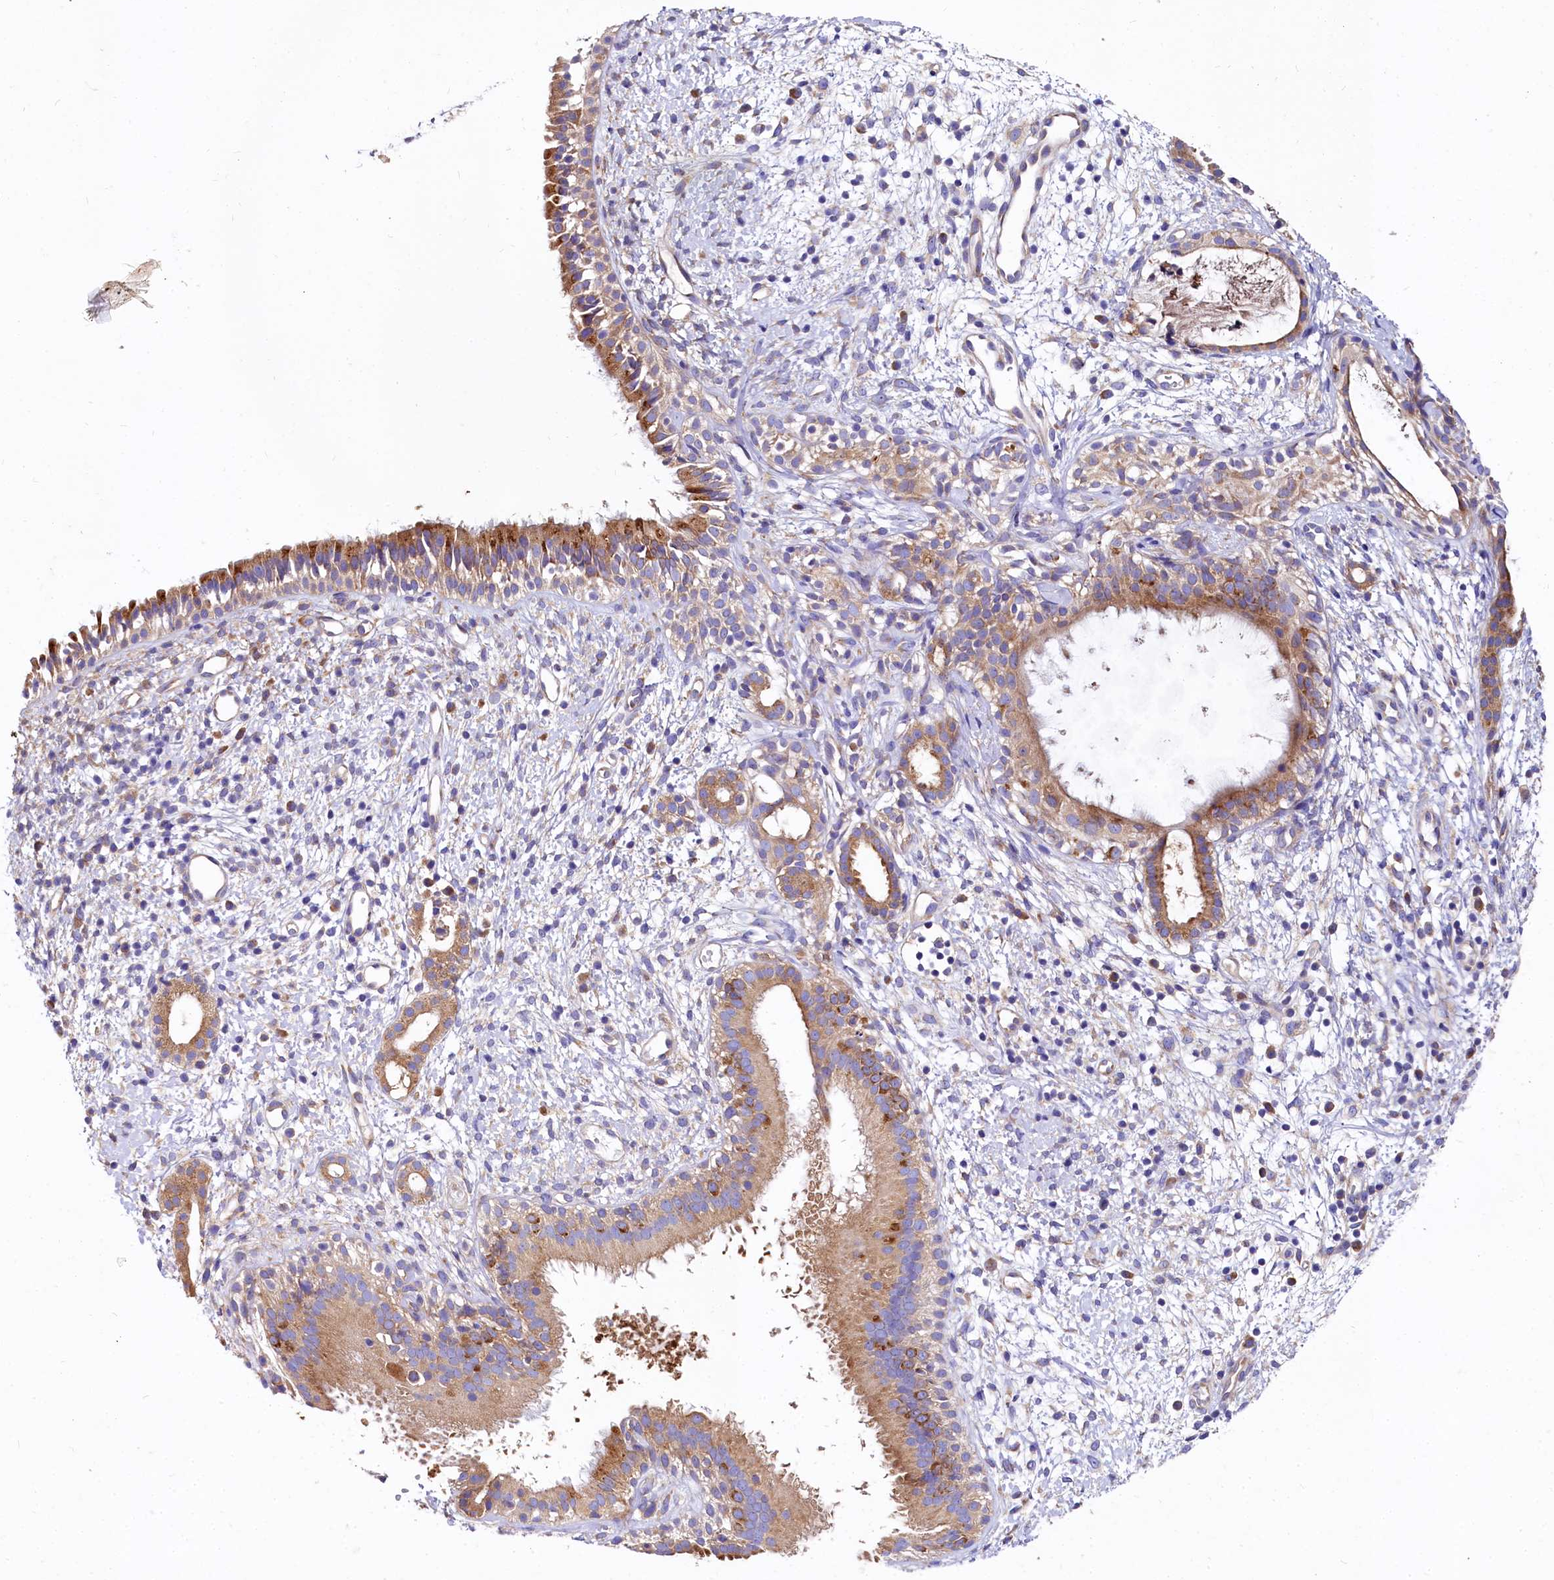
{"staining": {"intensity": "moderate", "quantity": "25%-75%", "location": "cytoplasmic/membranous"}, "tissue": "nasopharynx", "cell_type": "Respiratory epithelial cells", "image_type": "normal", "snomed": [{"axis": "morphology", "description": "Normal tissue, NOS"}, {"axis": "topography", "description": "Nasopharynx"}], "caption": "Protein staining of unremarkable nasopharynx reveals moderate cytoplasmic/membranous expression in about 25%-75% of respiratory epithelial cells.", "gene": "QARS1", "patient": {"sex": "male", "age": 22}}